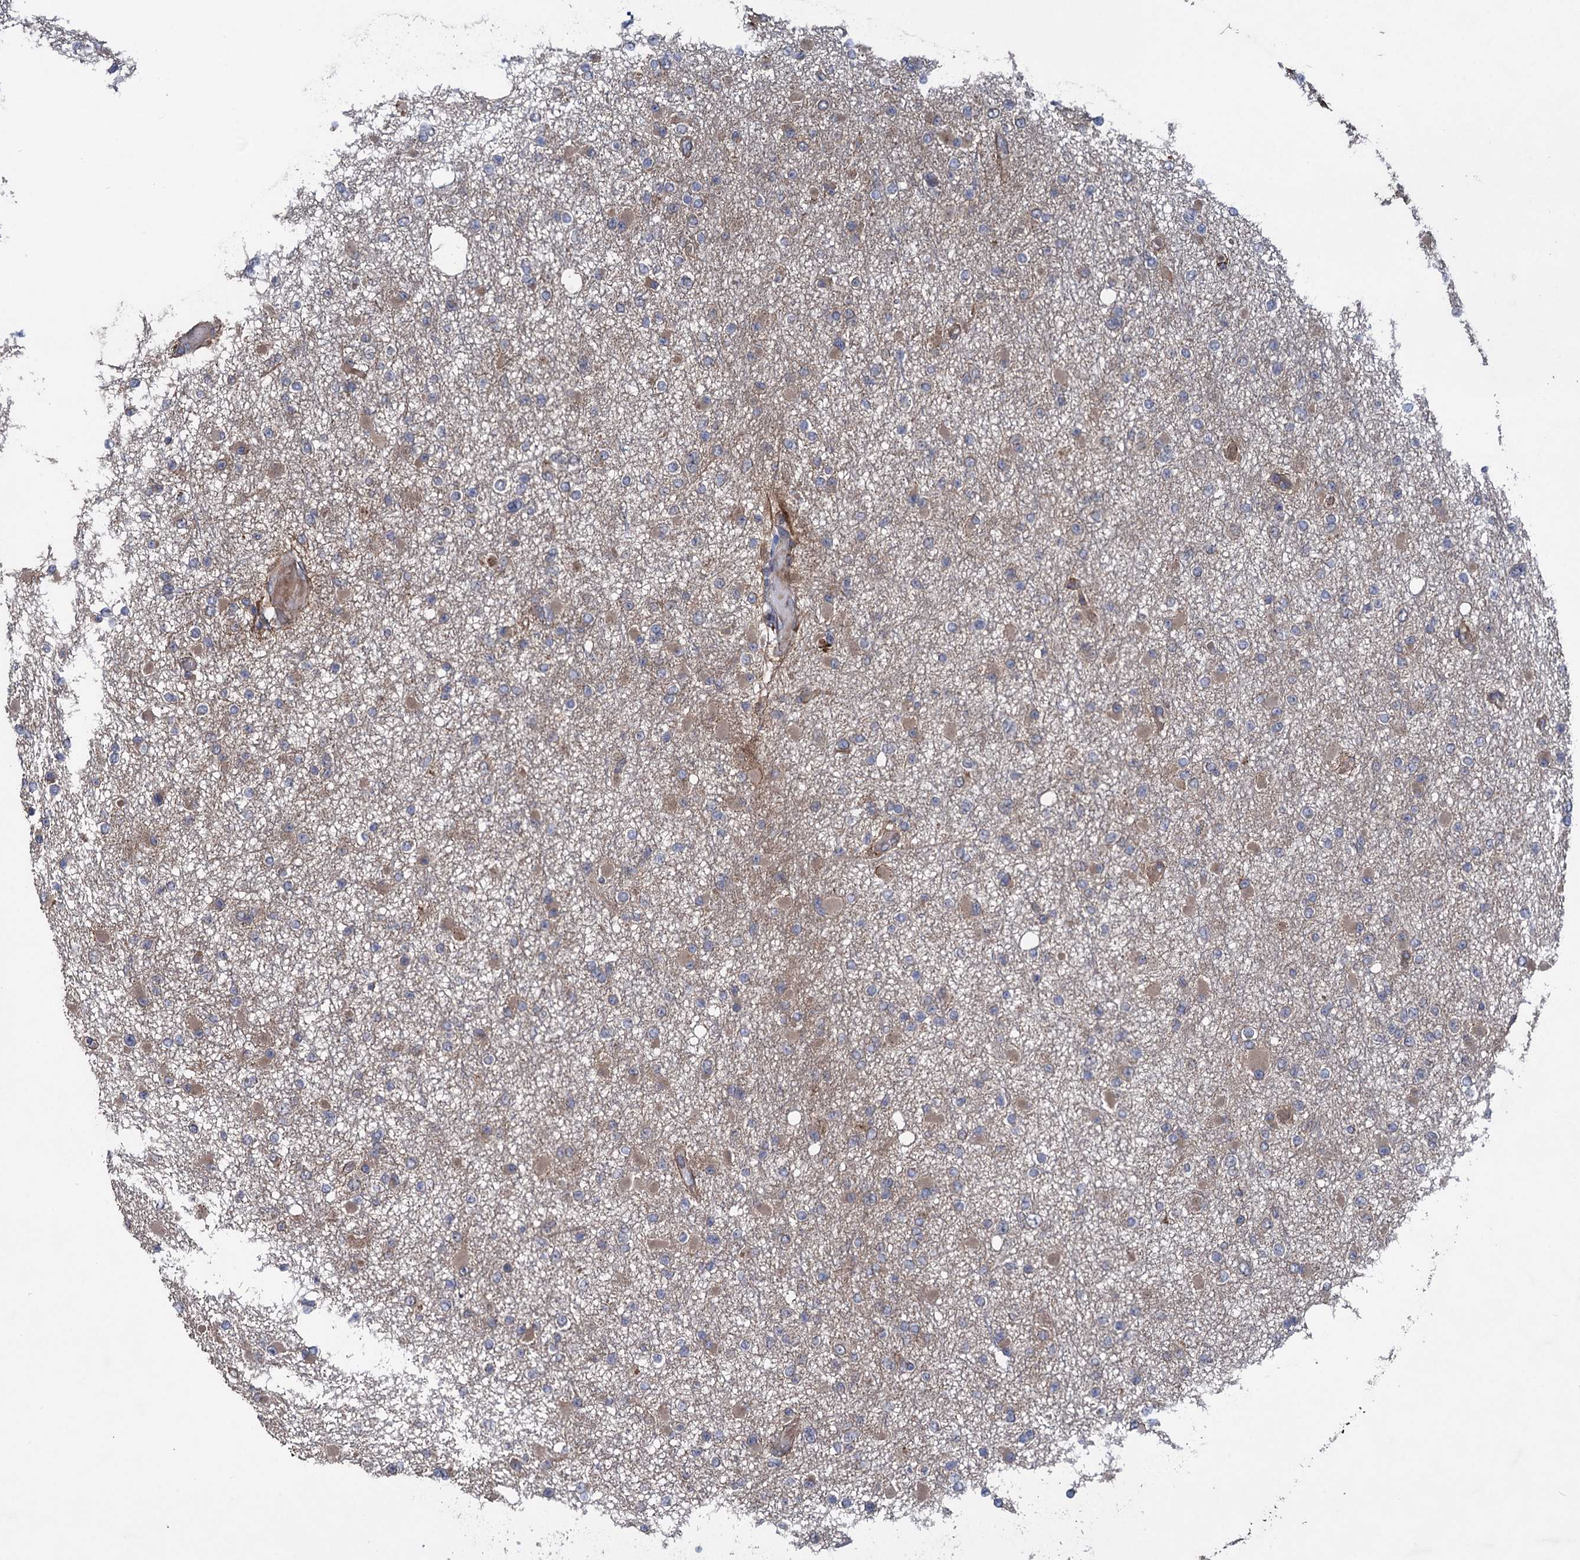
{"staining": {"intensity": "moderate", "quantity": "<25%", "location": "cytoplasmic/membranous"}, "tissue": "glioma", "cell_type": "Tumor cells", "image_type": "cancer", "snomed": [{"axis": "morphology", "description": "Glioma, malignant, Low grade"}, {"axis": "topography", "description": "Brain"}], "caption": "Protein staining of glioma tissue demonstrates moderate cytoplasmic/membranous positivity in approximately <25% of tumor cells.", "gene": "HAUS1", "patient": {"sex": "female", "age": 22}}